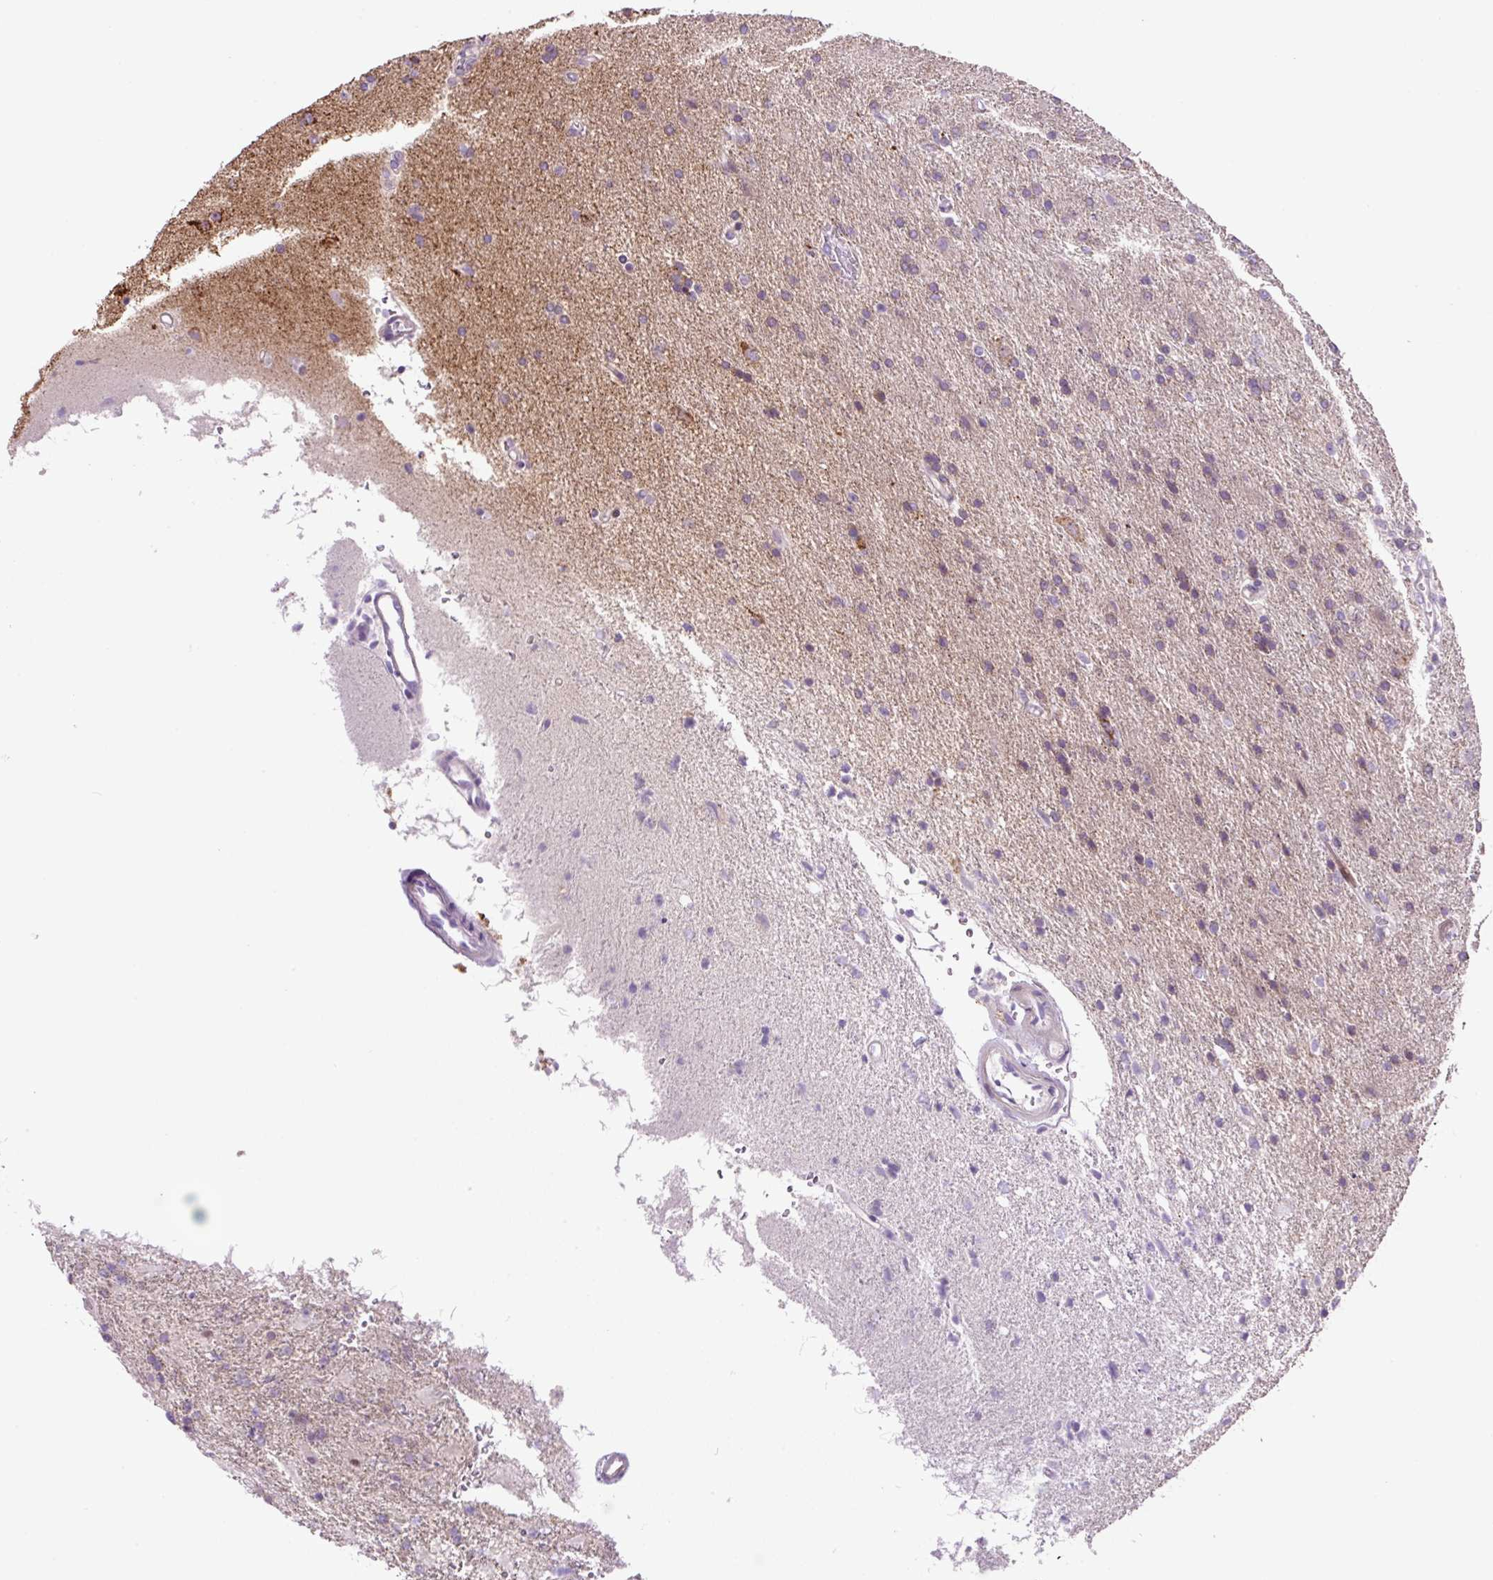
{"staining": {"intensity": "weak", "quantity": "<25%", "location": "cytoplasmic/membranous"}, "tissue": "glioma", "cell_type": "Tumor cells", "image_type": "cancer", "snomed": [{"axis": "morphology", "description": "Glioma, malignant, High grade"}, {"axis": "topography", "description": "Brain"}], "caption": "Photomicrograph shows no protein staining in tumor cells of glioma tissue. (Brightfield microscopy of DAB IHC at high magnification).", "gene": "OGDHL", "patient": {"sex": "male", "age": 56}}